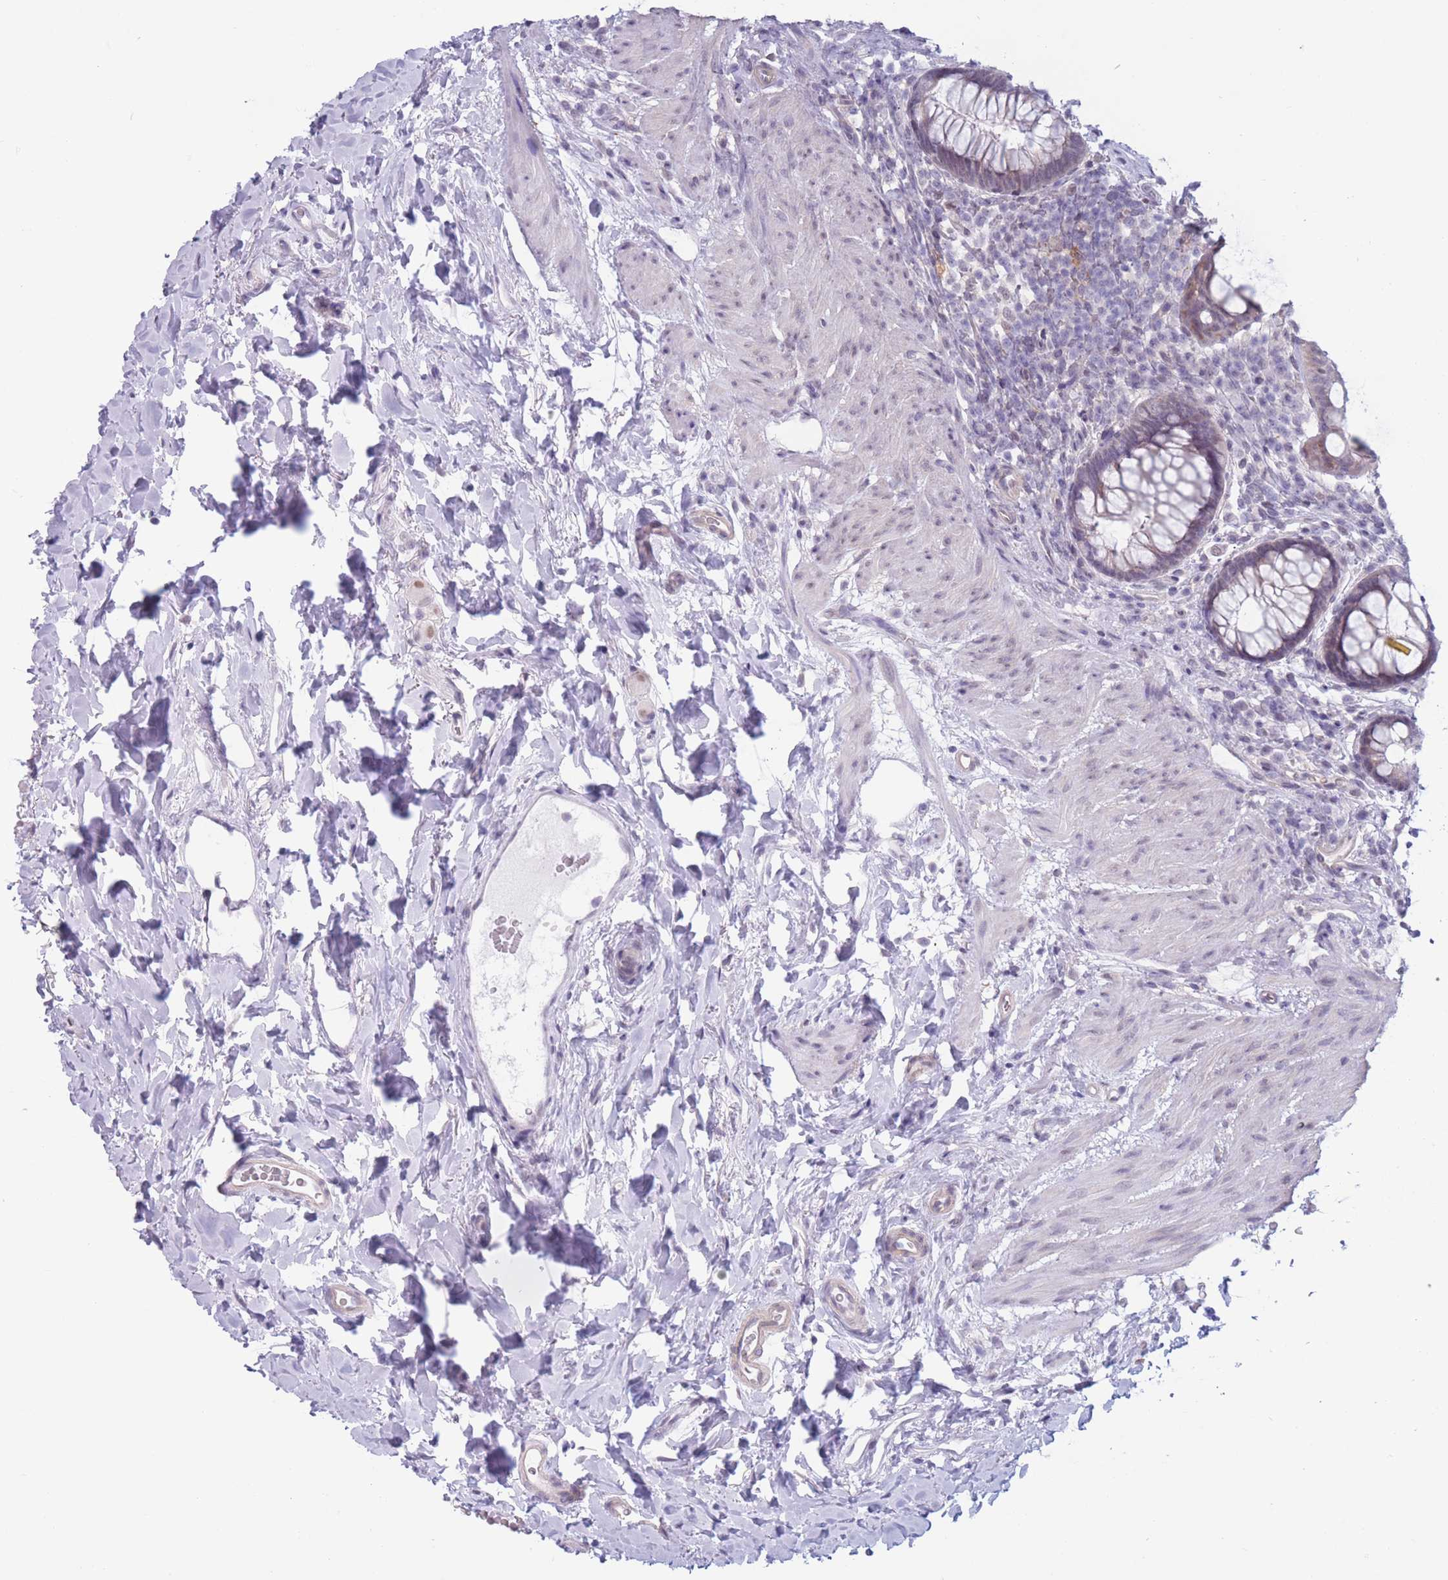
{"staining": {"intensity": "weak", "quantity": "<25%", "location": "cytoplasmic/membranous"}, "tissue": "rectum", "cell_type": "Glandular cells", "image_type": "normal", "snomed": [{"axis": "morphology", "description": "Normal tissue, NOS"}, {"axis": "topography", "description": "Rectum"}, {"axis": "topography", "description": "Peripheral nerve tissue"}], "caption": "High power microscopy photomicrograph of an IHC histopathology image of benign rectum, revealing no significant positivity in glandular cells. Nuclei are stained in blue.", "gene": "PODXL", "patient": {"sex": "female", "age": 69}}